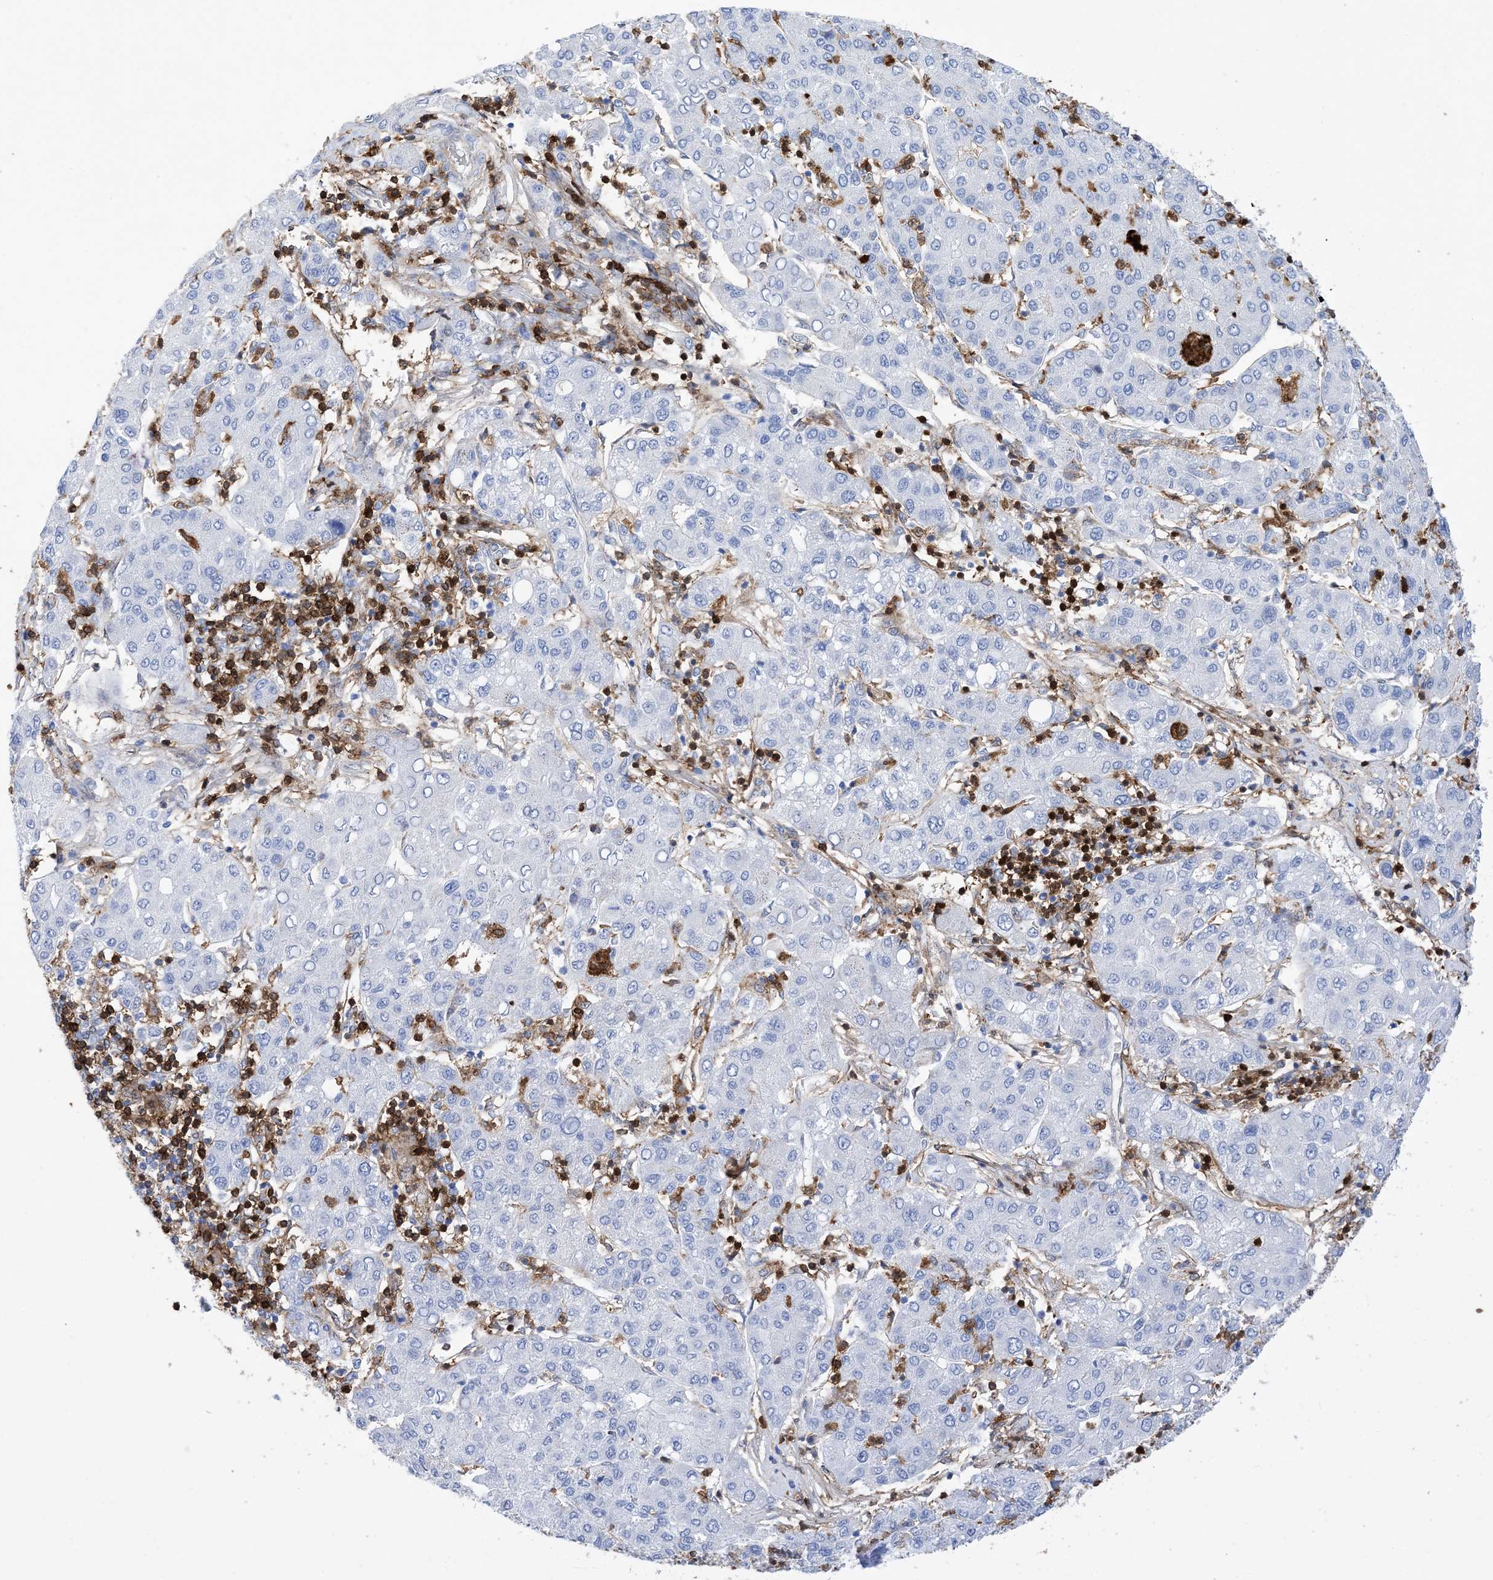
{"staining": {"intensity": "negative", "quantity": "none", "location": "none"}, "tissue": "liver cancer", "cell_type": "Tumor cells", "image_type": "cancer", "snomed": [{"axis": "morphology", "description": "Carcinoma, Hepatocellular, NOS"}, {"axis": "topography", "description": "Liver"}], "caption": "DAB immunohistochemical staining of liver cancer displays no significant staining in tumor cells.", "gene": "ANXA1", "patient": {"sex": "male", "age": 65}}